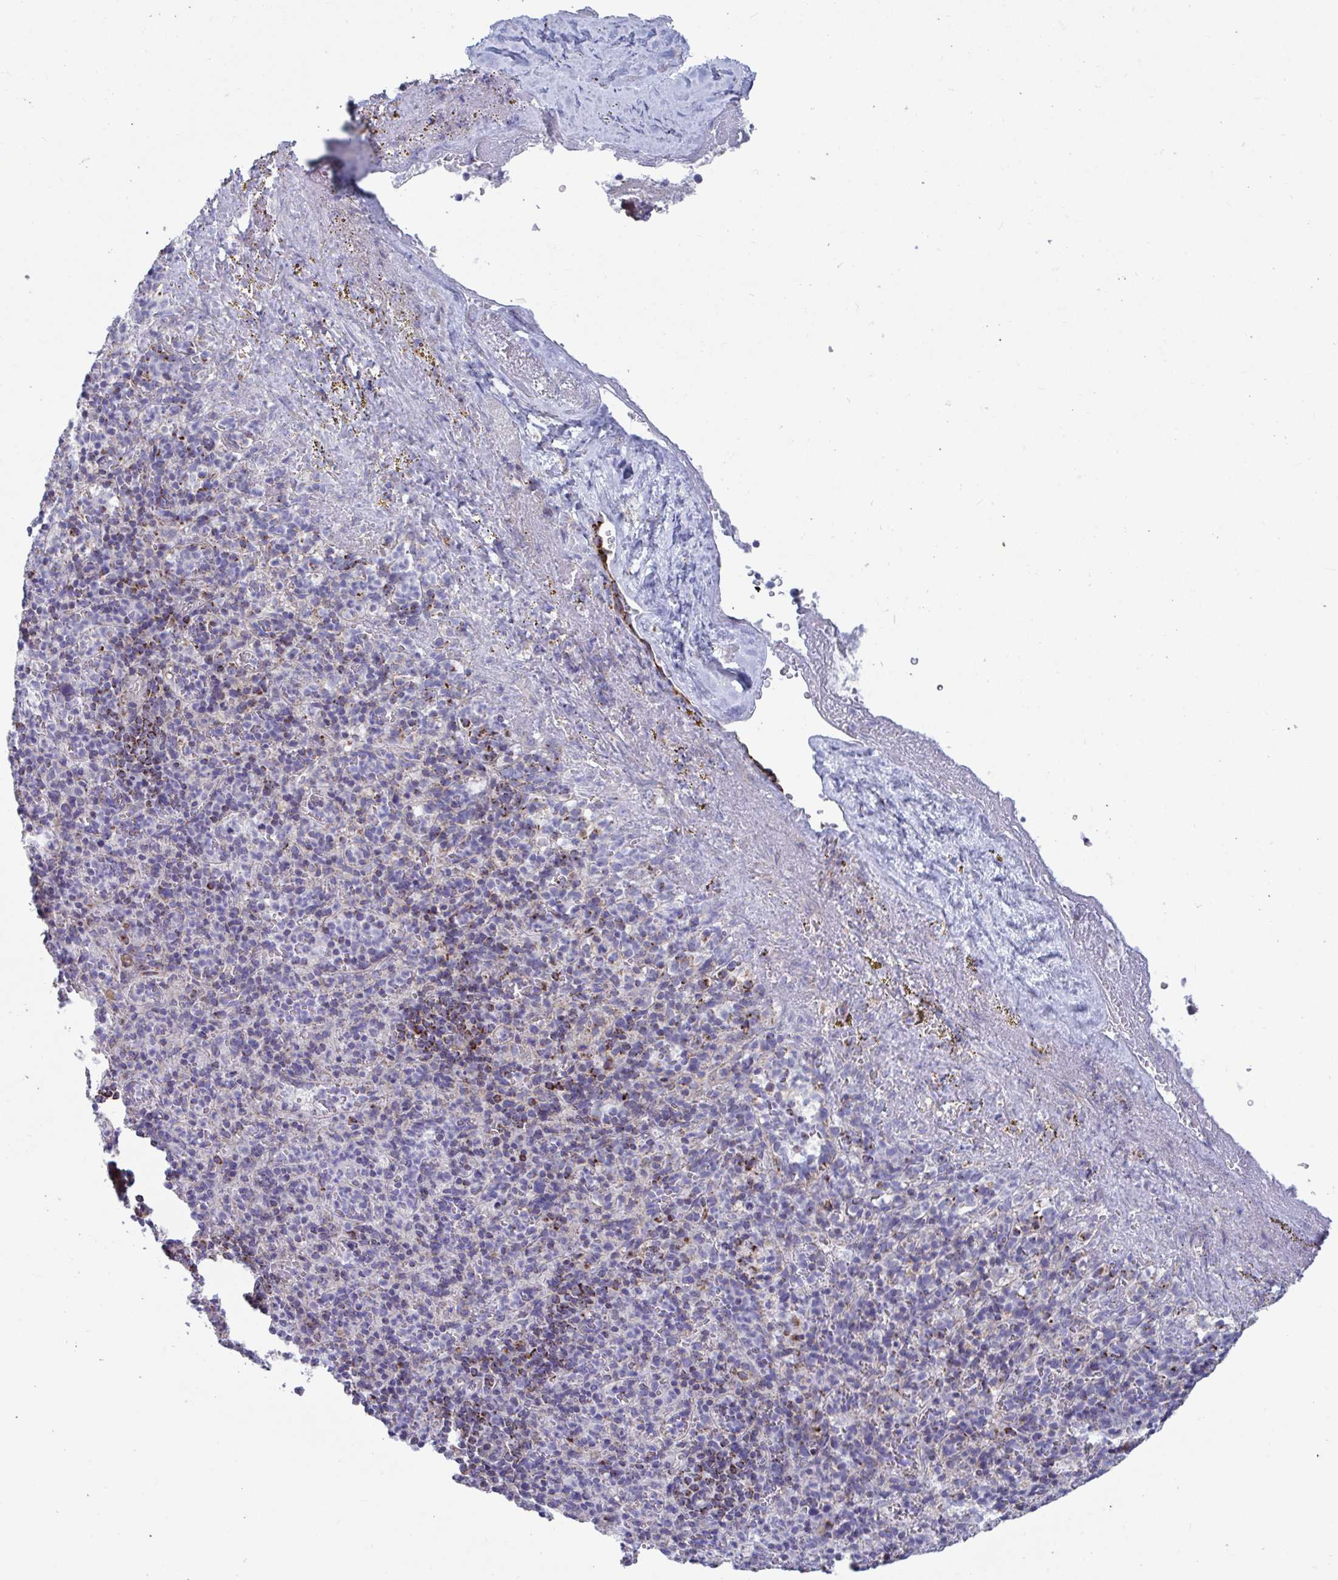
{"staining": {"intensity": "strong", "quantity": "25%-75%", "location": "cytoplasmic/membranous"}, "tissue": "spleen", "cell_type": "Cells in red pulp", "image_type": "normal", "snomed": [{"axis": "morphology", "description": "Normal tissue, NOS"}, {"axis": "topography", "description": "Spleen"}], "caption": "A histopathology image of spleen stained for a protein exhibits strong cytoplasmic/membranous brown staining in cells in red pulp.", "gene": "BCAT2", "patient": {"sex": "female", "age": 74}}